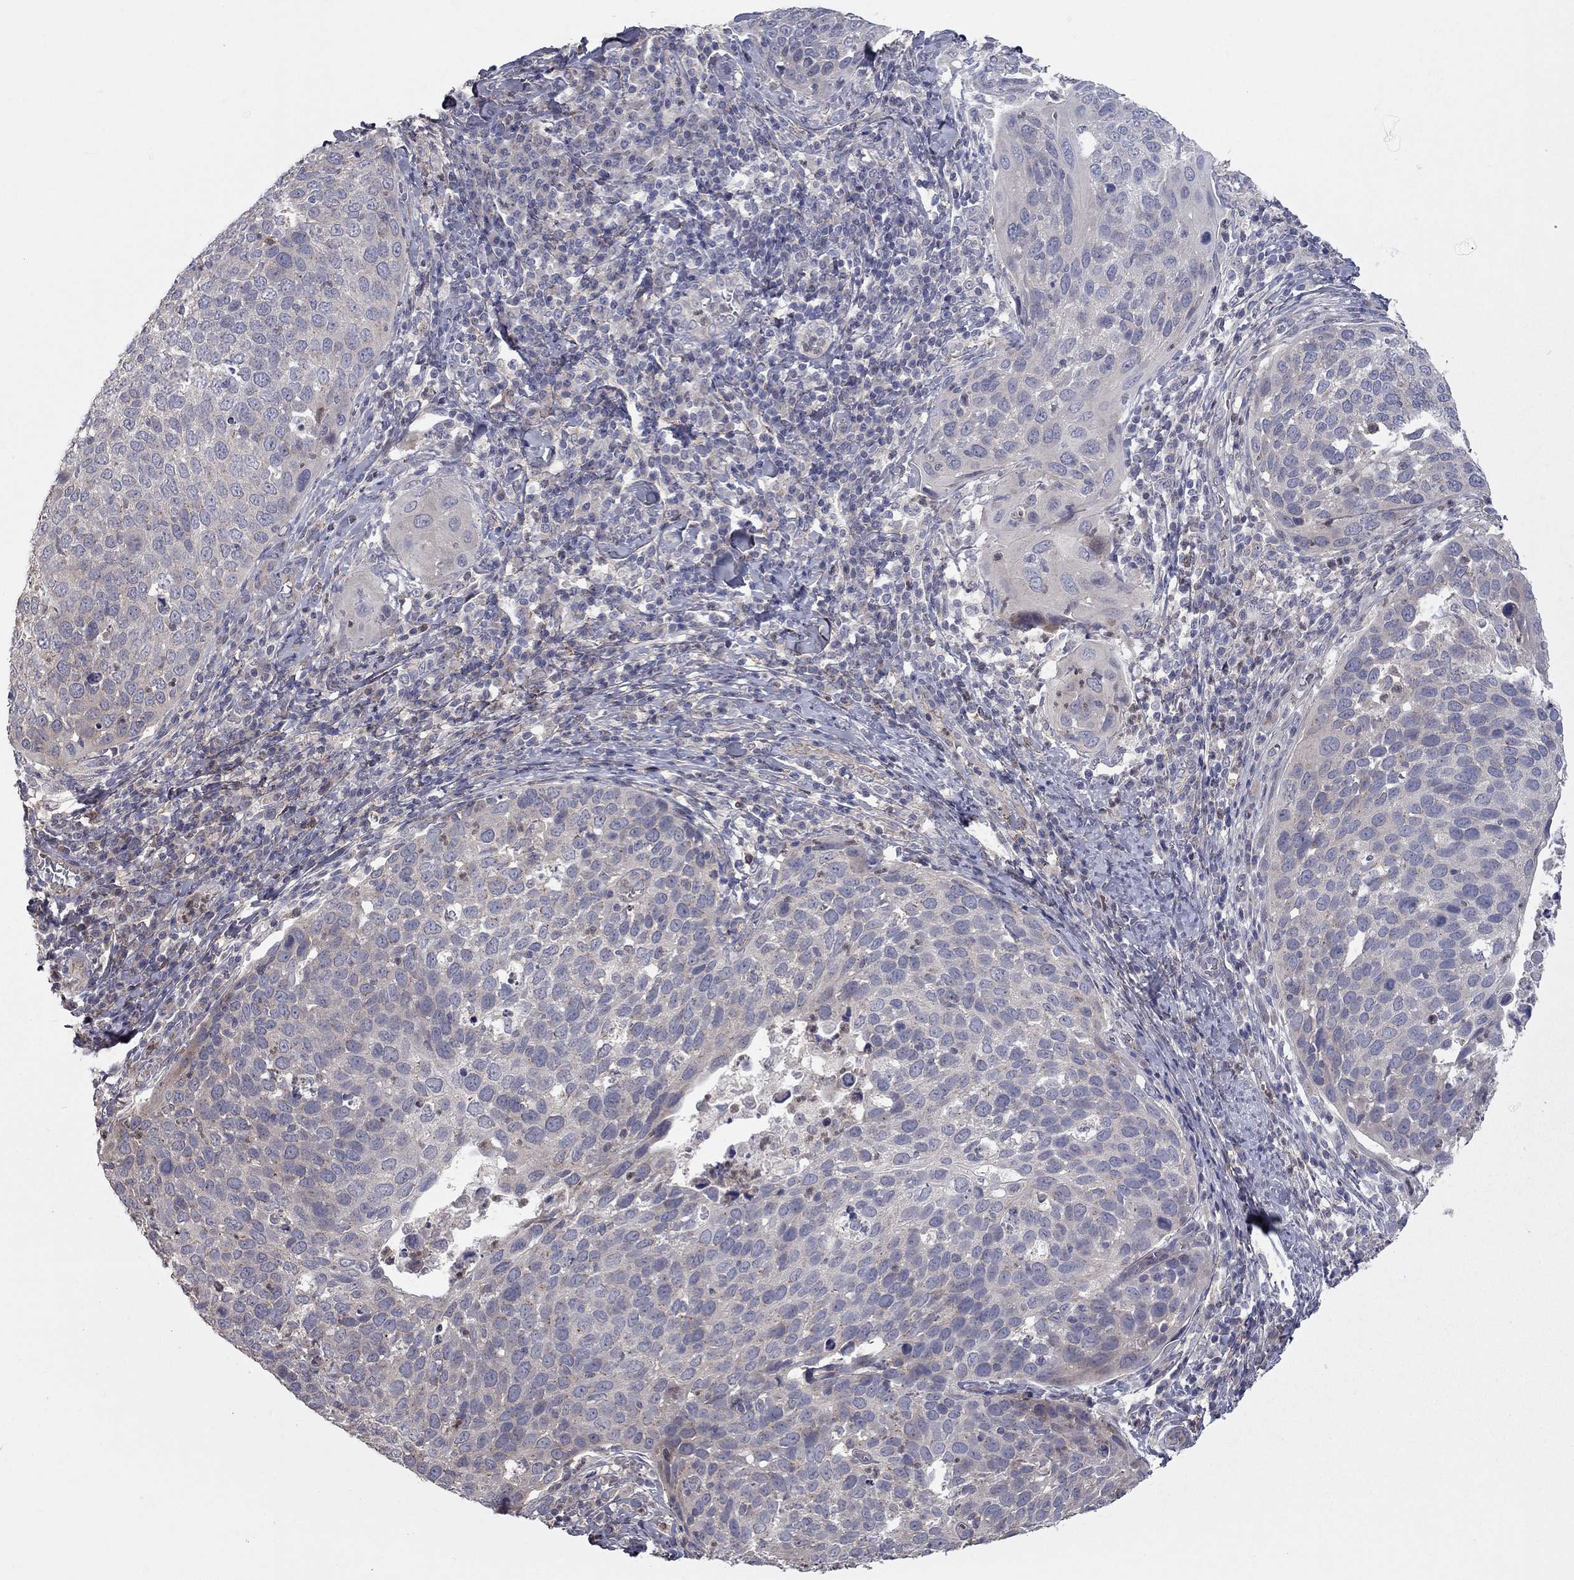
{"staining": {"intensity": "negative", "quantity": "none", "location": "none"}, "tissue": "cervical cancer", "cell_type": "Tumor cells", "image_type": "cancer", "snomed": [{"axis": "morphology", "description": "Squamous cell carcinoma, NOS"}, {"axis": "topography", "description": "Cervix"}], "caption": "Cervical cancer (squamous cell carcinoma) stained for a protein using immunohistochemistry (IHC) exhibits no positivity tumor cells.", "gene": "DUSP7", "patient": {"sex": "female", "age": 54}}